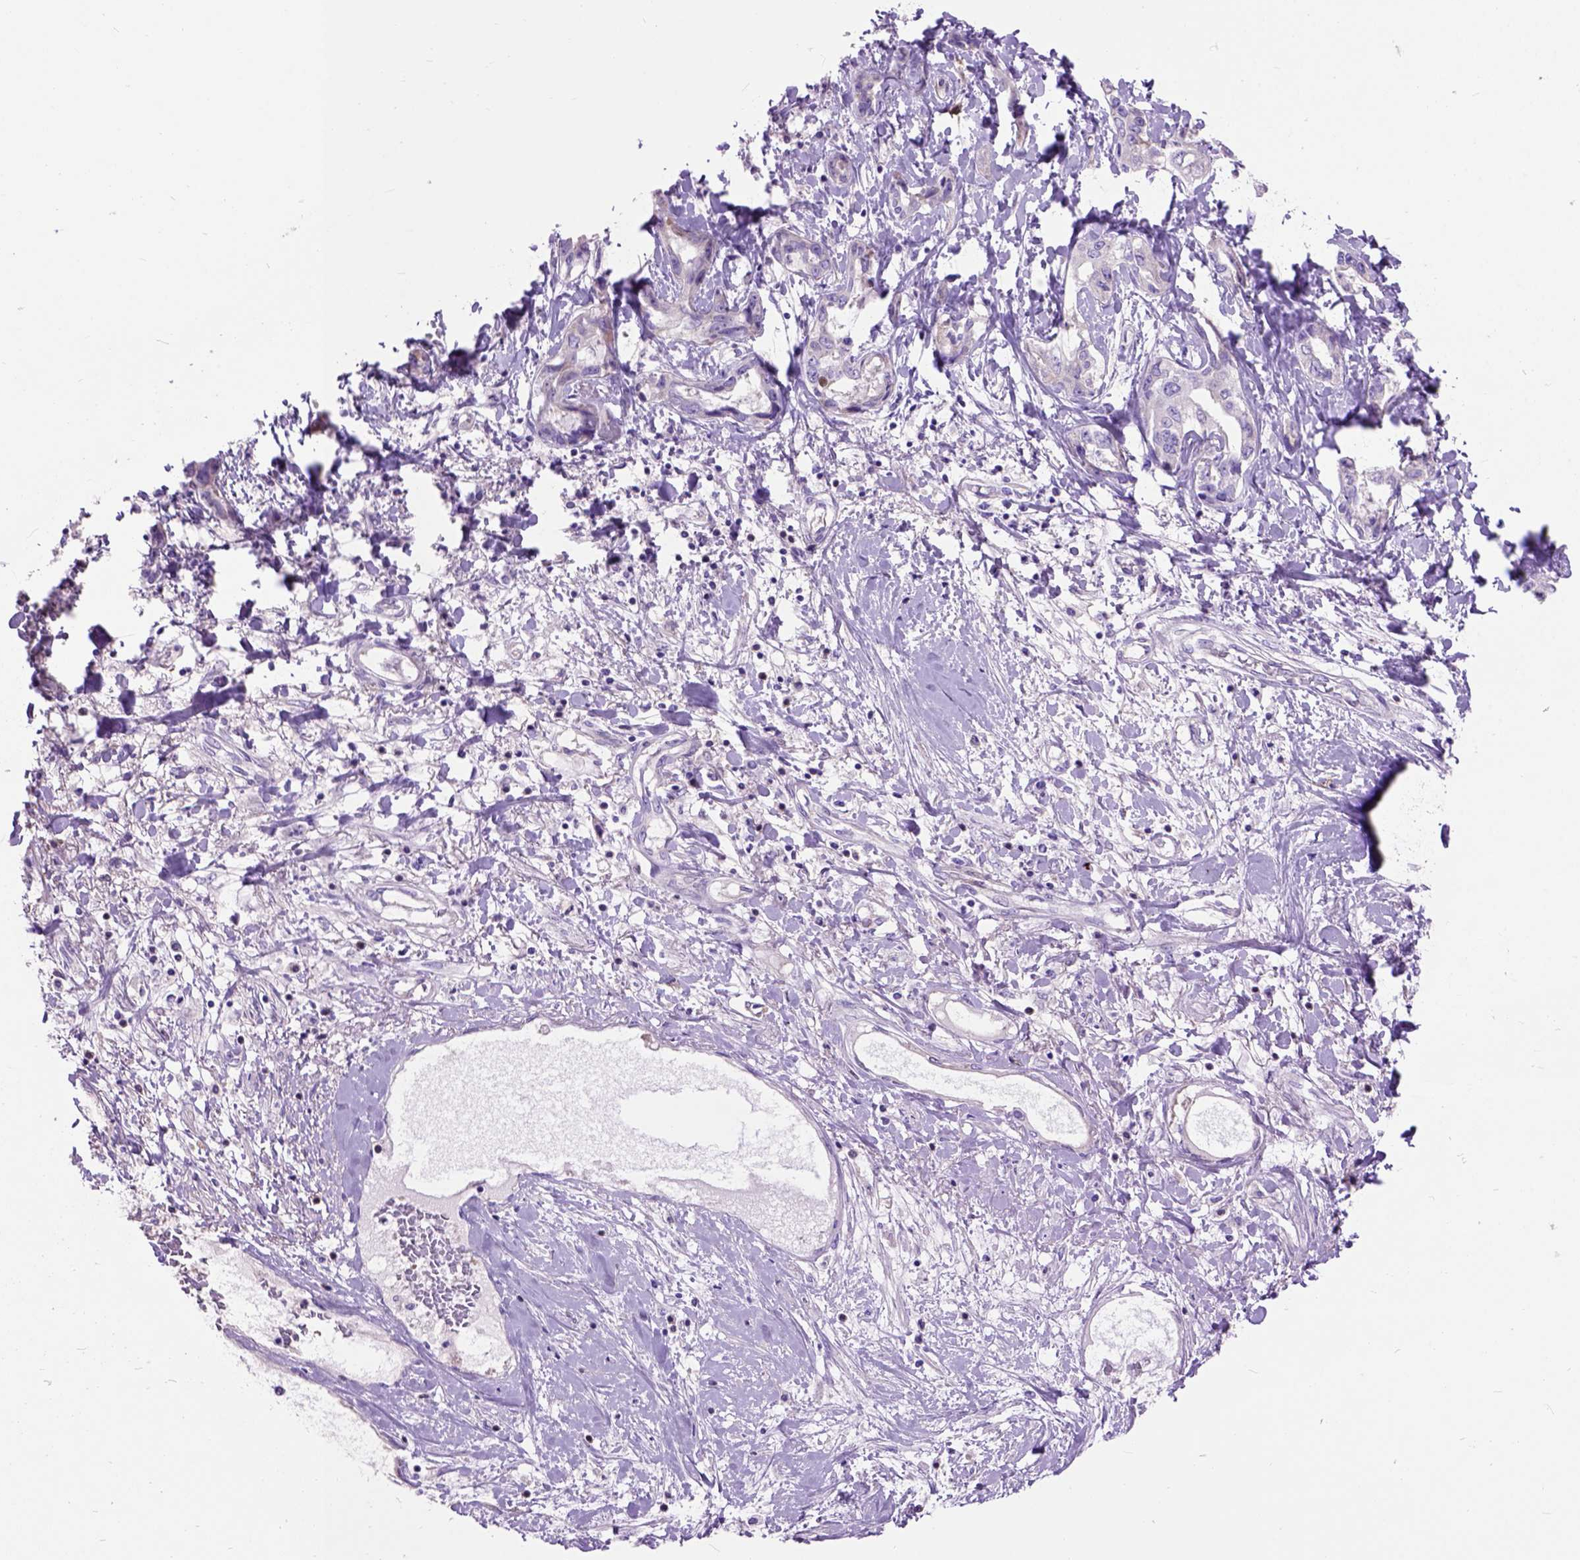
{"staining": {"intensity": "negative", "quantity": "none", "location": "none"}, "tissue": "liver cancer", "cell_type": "Tumor cells", "image_type": "cancer", "snomed": [{"axis": "morphology", "description": "Cholangiocarcinoma"}, {"axis": "topography", "description": "Liver"}], "caption": "Cholangiocarcinoma (liver) was stained to show a protein in brown. There is no significant positivity in tumor cells. (DAB immunohistochemistry visualized using brightfield microscopy, high magnification).", "gene": "MAPT", "patient": {"sex": "male", "age": 59}}